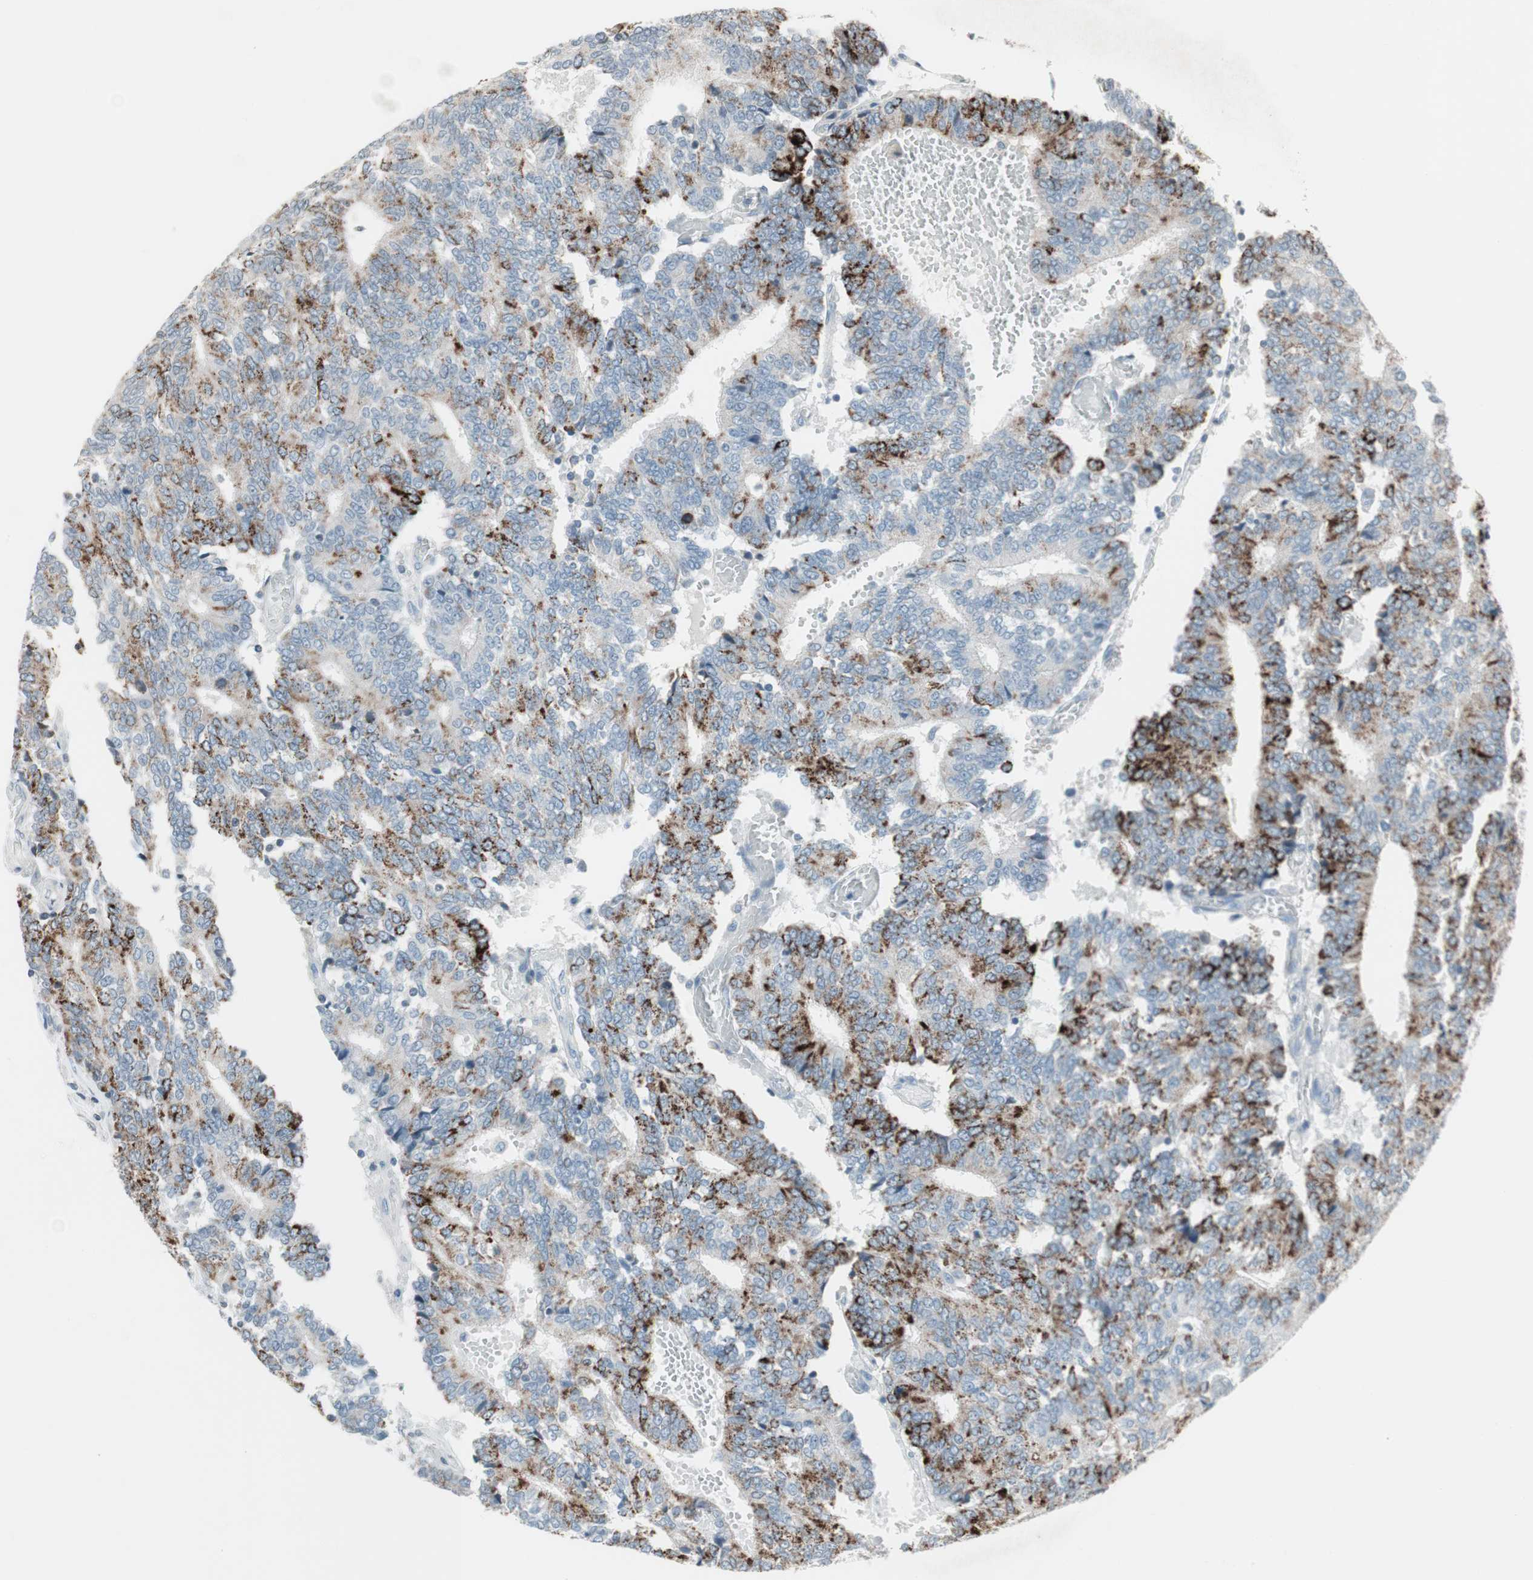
{"staining": {"intensity": "strong", "quantity": "25%-75%", "location": "cytoplasmic/membranous"}, "tissue": "prostate cancer", "cell_type": "Tumor cells", "image_type": "cancer", "snomed": [{"axis": "morphology", "description": "Adenocarcinoma, High grade"}, {"axis": "topography", "description": "Prostate"}], "caption": "This micrograph demonstrates IHC staining of human high-grade adenocarcinoma (prostate), with high strong cytoplasmic/membranous positivity in approximately 25%-75% of tumor cells.", "gene": "ARG2", "patient": {"sex": "male", "age": 55}}